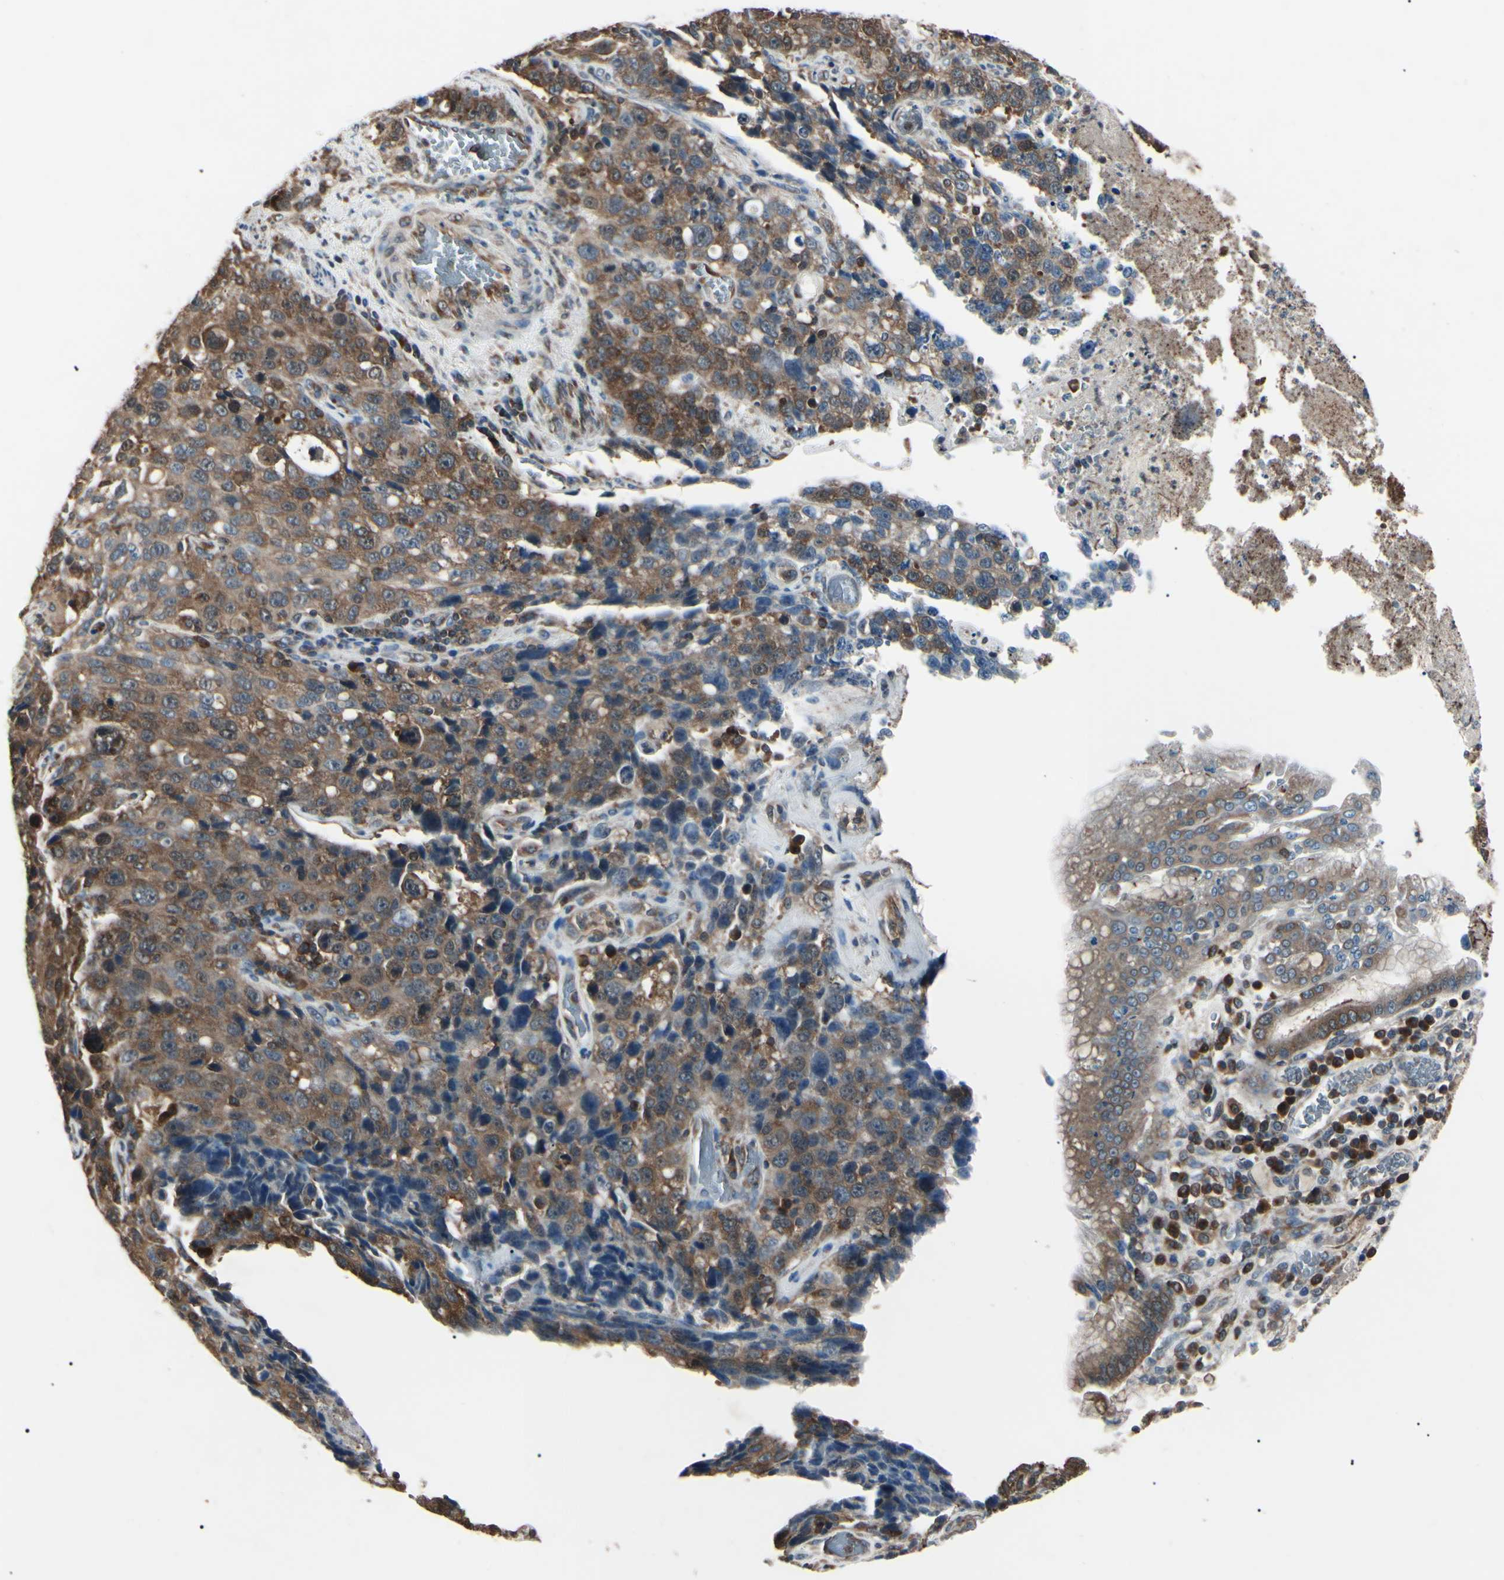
{"staining": {"intensity": "moderate", "quantity": ">75%", "location": "cytoplasmic/membranous"}, "tissue": "stomach cancer", "cell_type": "Tumor cells", "image_type": "cancer", "snomed": [{"axis": "morphology", "description": "Normal tissue, NOS"}, {"axis": "morphology", "description": "Adenocarcinoma, NOS"}, {"axis": "topography", "description": "Stomach"}], "caption": "Human stomach adenocarcinoma stained for a protein (brown) demonstrates moderate cytoplasmic/membranous positive expression in approximately >75% of tumor cells.", "gene": "MAPRE1", "patient": {"sex": "male", "age": 48}}